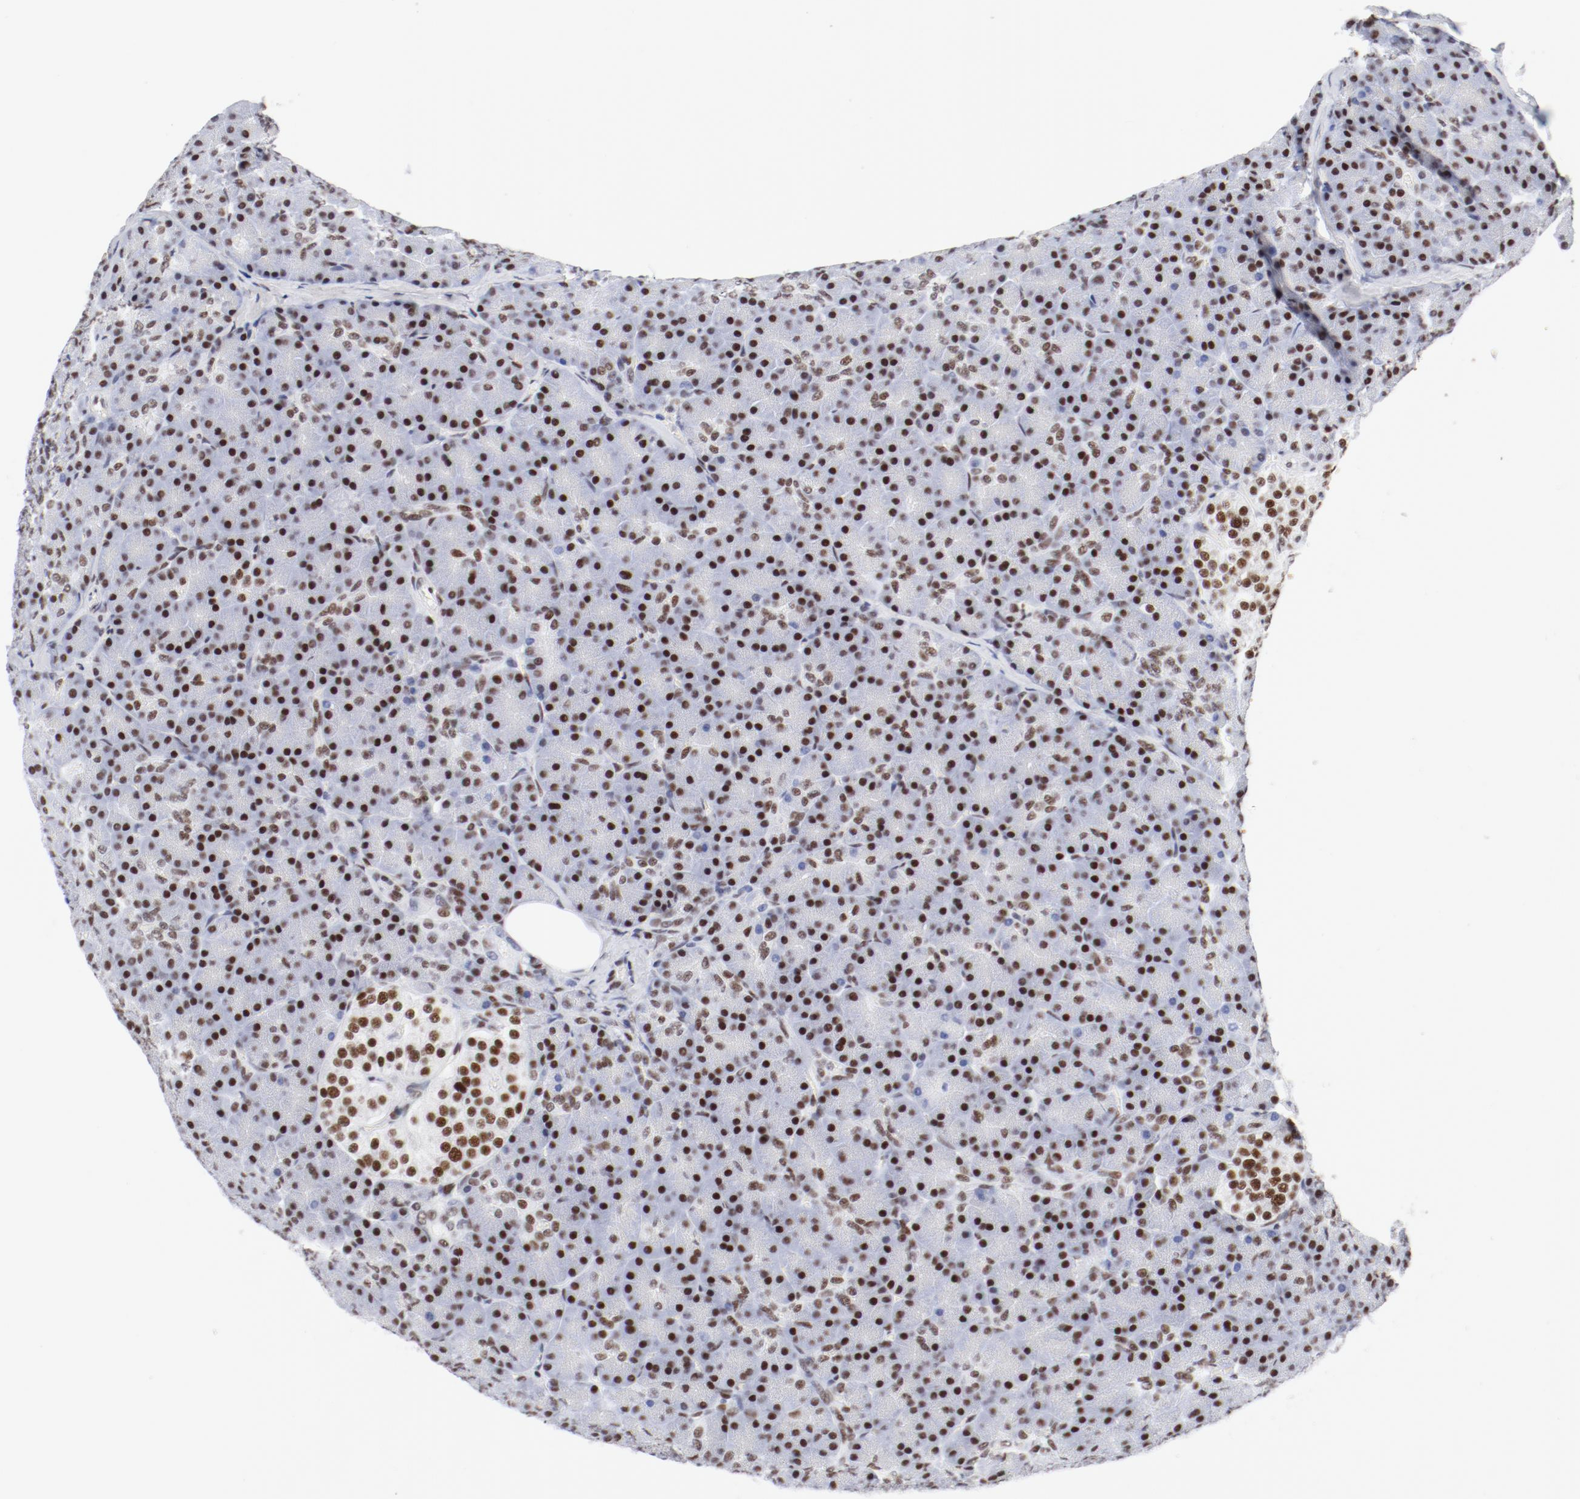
{"staining": {"intensity": "strong", "quantity": ">75%", "location": "nuclear"}, "tissue": "pancreas", "cell_type": "Exocrine glandular cells", "image_type": "normal", "snomed": [{"axis": "morphology", "description": "Normal tissue, NOS"}, {"axis": "topography", "description": "Pancreas"}], "caption": "A histopathology image of human pancreas stained for a protein shows strong nuclear brown staining in exocrine glandular cells. The staining was performed using DAB, with brown indicating positive protein expression. Nuclei are stained blue with hematoxylin.", "gene": "ATF2", "patient": {"sex": "female", "age": 43}}